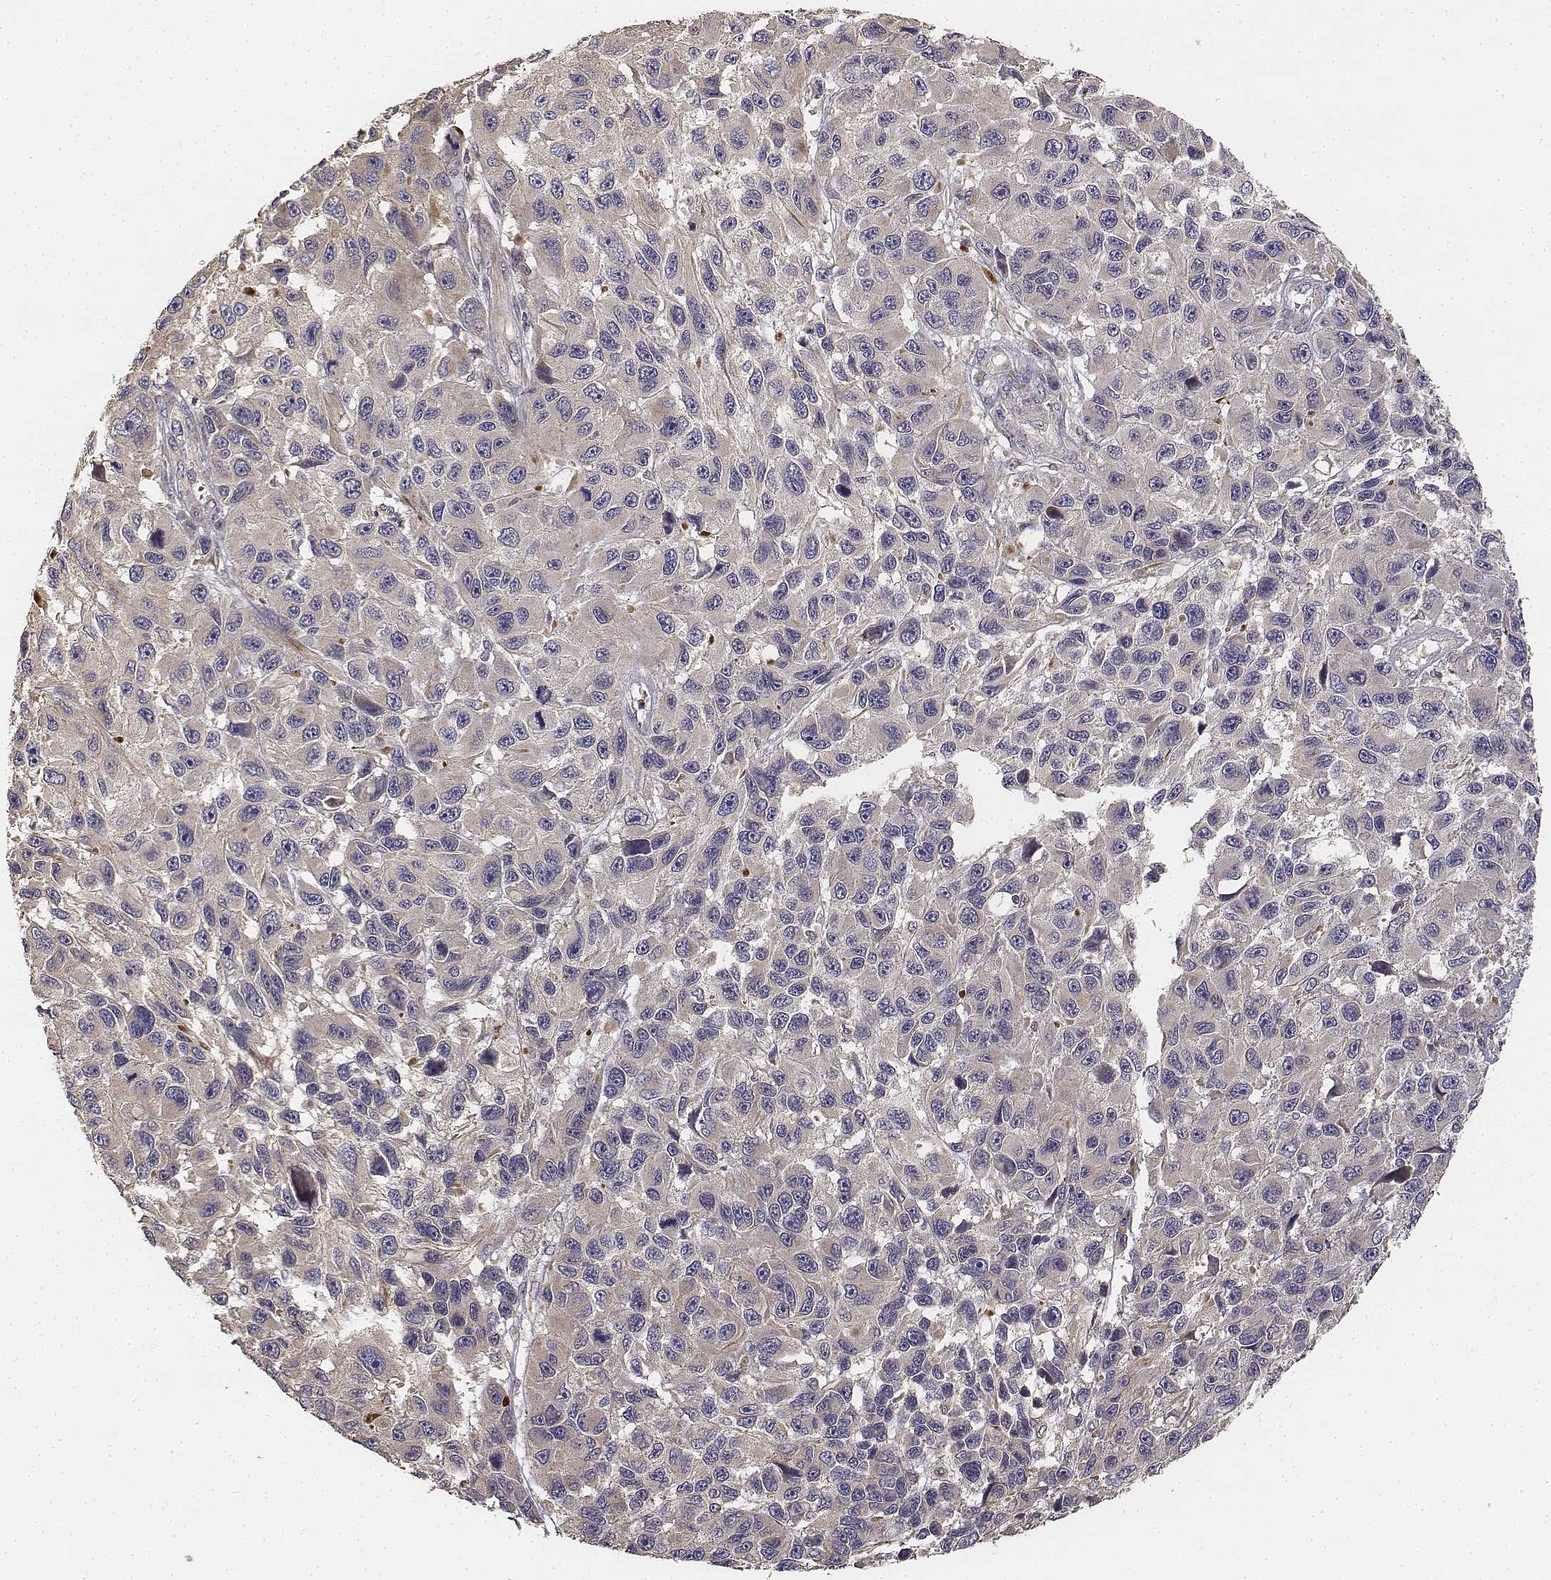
{"staining": {"intensity": "negative", "quantity": "none", "location": "none"}, "tissue": "melanoma", "cell_type": "Tumor cells", "image_type": "cancer", "snomed": [{"axis": "morphology", "description": "Malignant melanoma, NOS"}, {"axis": "topography", "description": "Skin"}], "caption": "DAB (3,3'-diaminobenzidine) immunohistochemical staining of human malignant melanoma shows no significant staining in tumor cells. (DAB (3,3'-diaminobenzidine) immunohistochemistry (IHC), high magnification).", "gene": "FBXO21", "patient": {"sex": "male", "age": 53}}